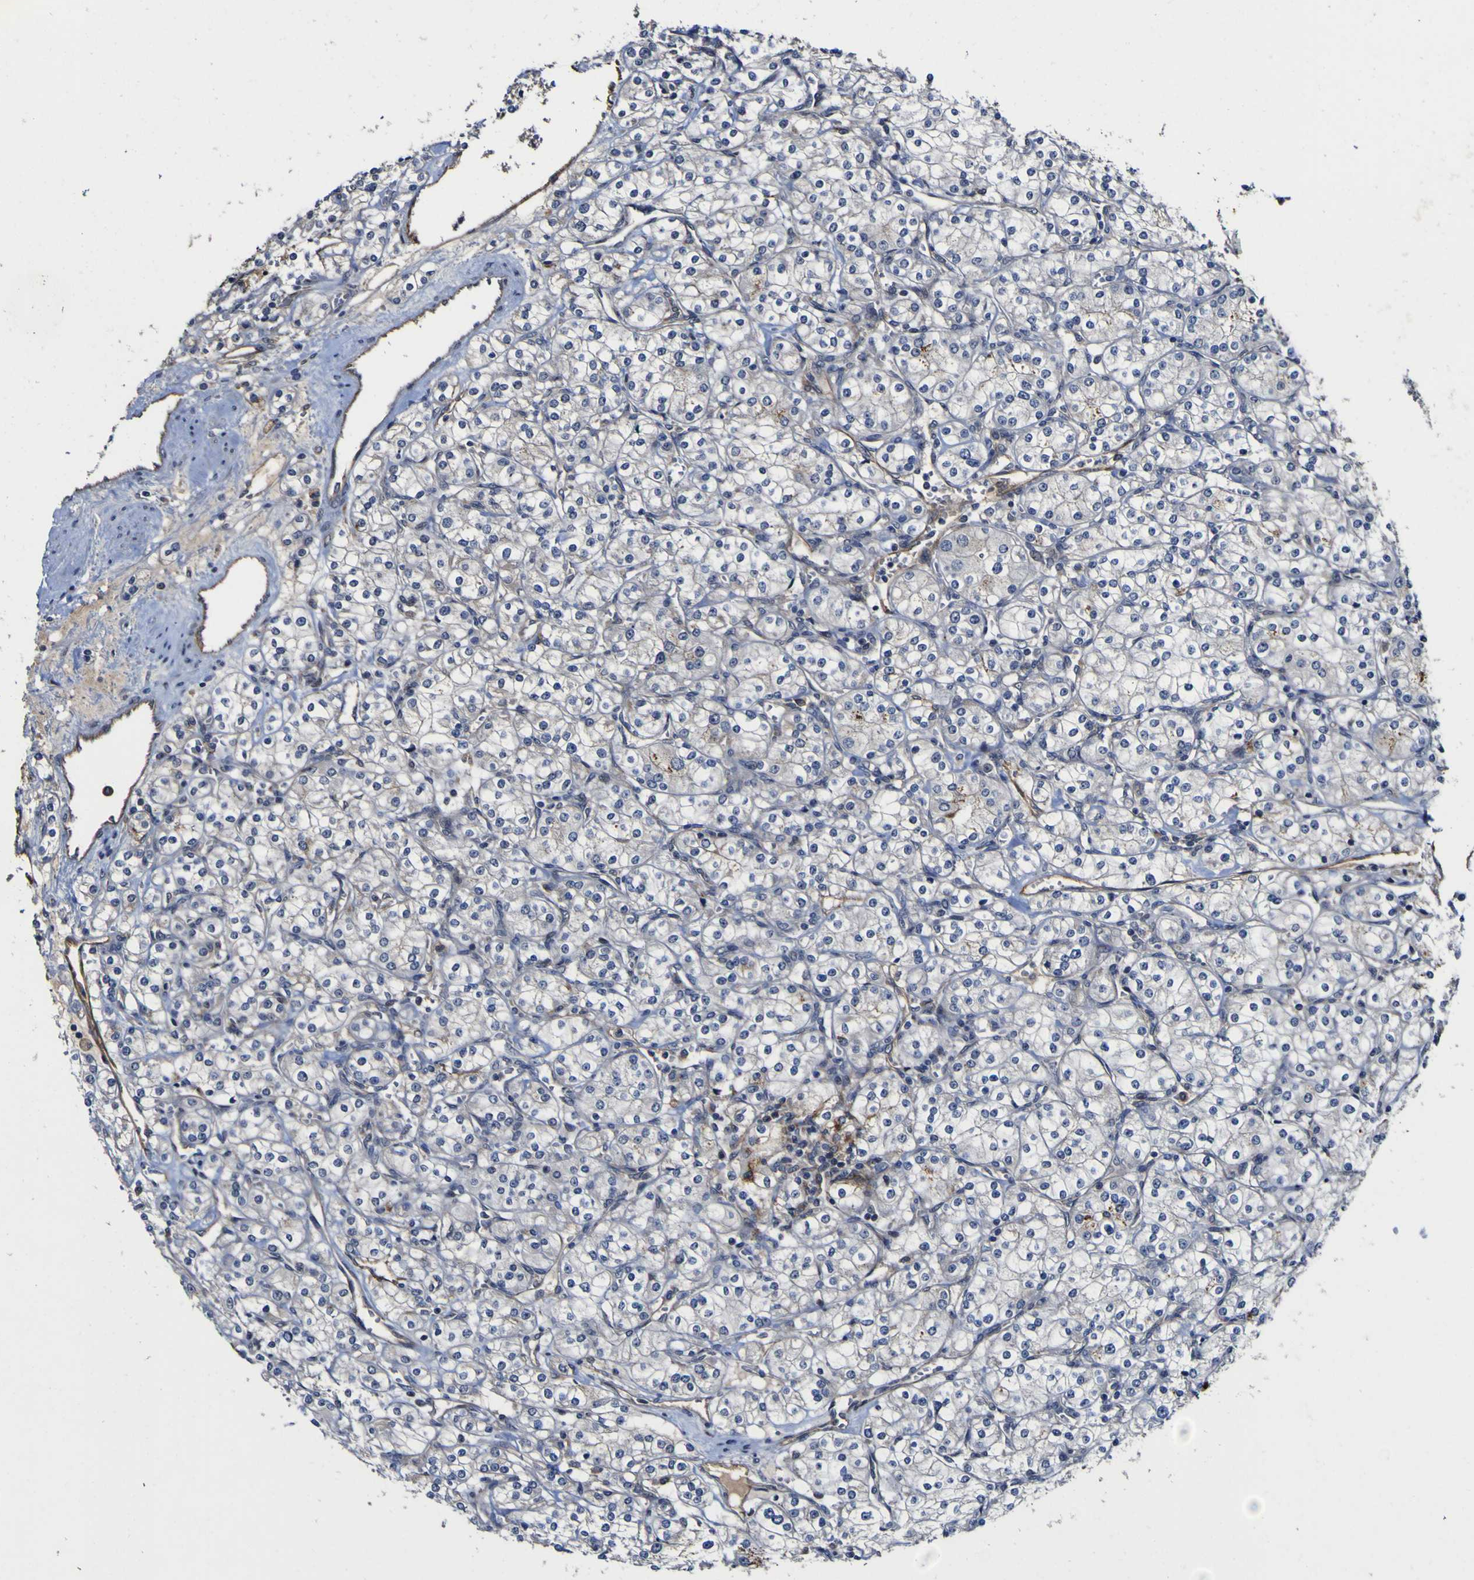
{"staining": {"intensity": "negative", "quantity": "none", "location": "none"}, "tissue": "renal cancer", "cell_type": "Tumor cells", "image_type": "cancer", "snomed": [{"axis": "morphology", "description": "Adenocarcinoma, NOS"}, {"axis": "topography", "description": "Kidney"}], "caption": "DAB immunohistochemical staining of human adenocarcinoma (renal) shows no significant staining in tumor cells.", "gene": "CCL2", "patient": {"sex": "male", "age": 77}}